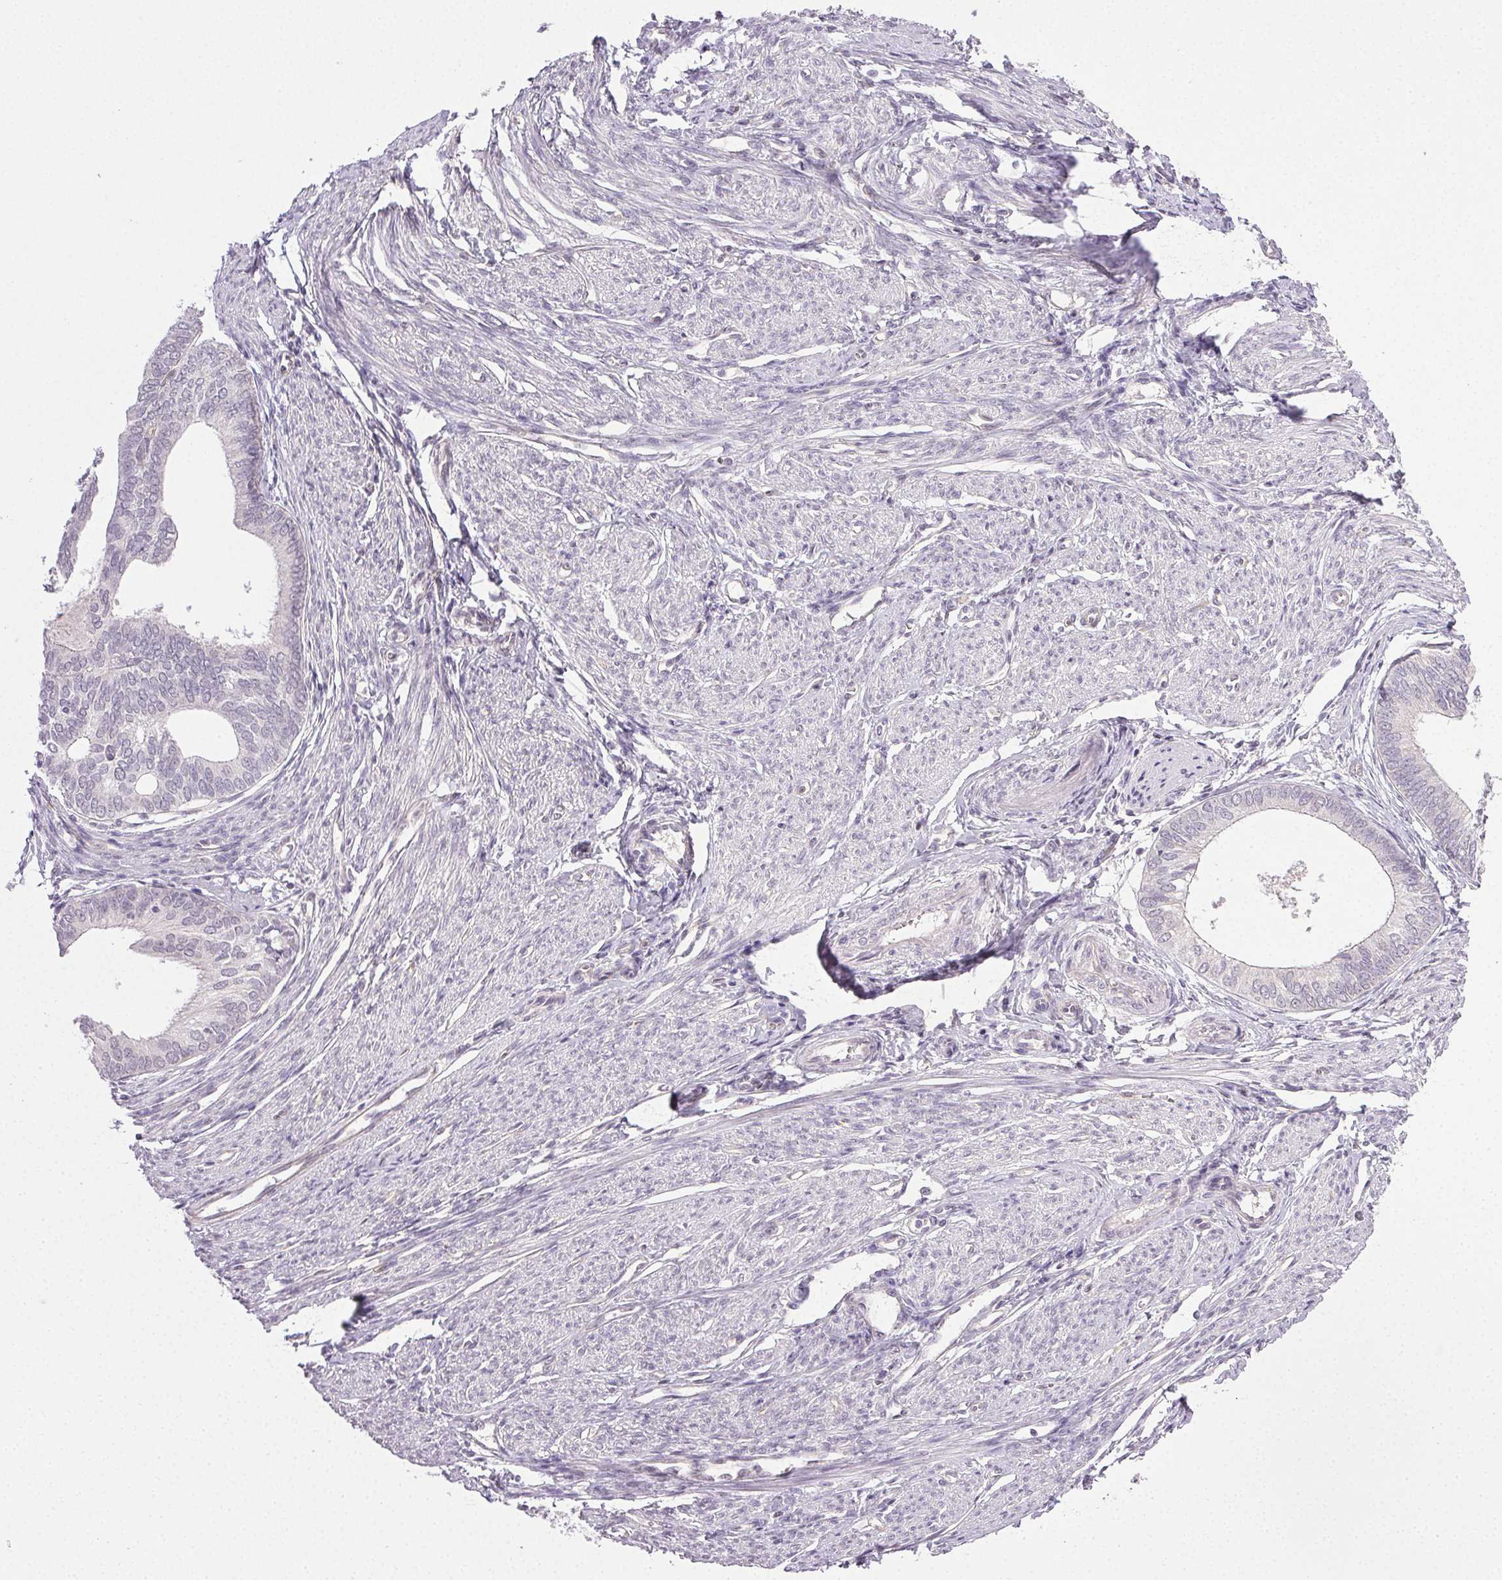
{"staining": {"intensity": "negative", "quantity": "none", "location": "none"}, "tissue": "endometrial cancer", "cell_type": "Tumor cells", "image_type": "cancer", "snomed": [{"axis": "morphology", "description": "Adenocarcinoma, NOS"}, {"axis": "topography", "description": "Endometrium"}], "caption": "This is an immunohistochemistry (IHC) photomicrograph of adenocarcinoma (endometrial). There is no positivity in tumor cells.", "gene": "PLCB1", "patient": {"sex": "female", "age": 75}}